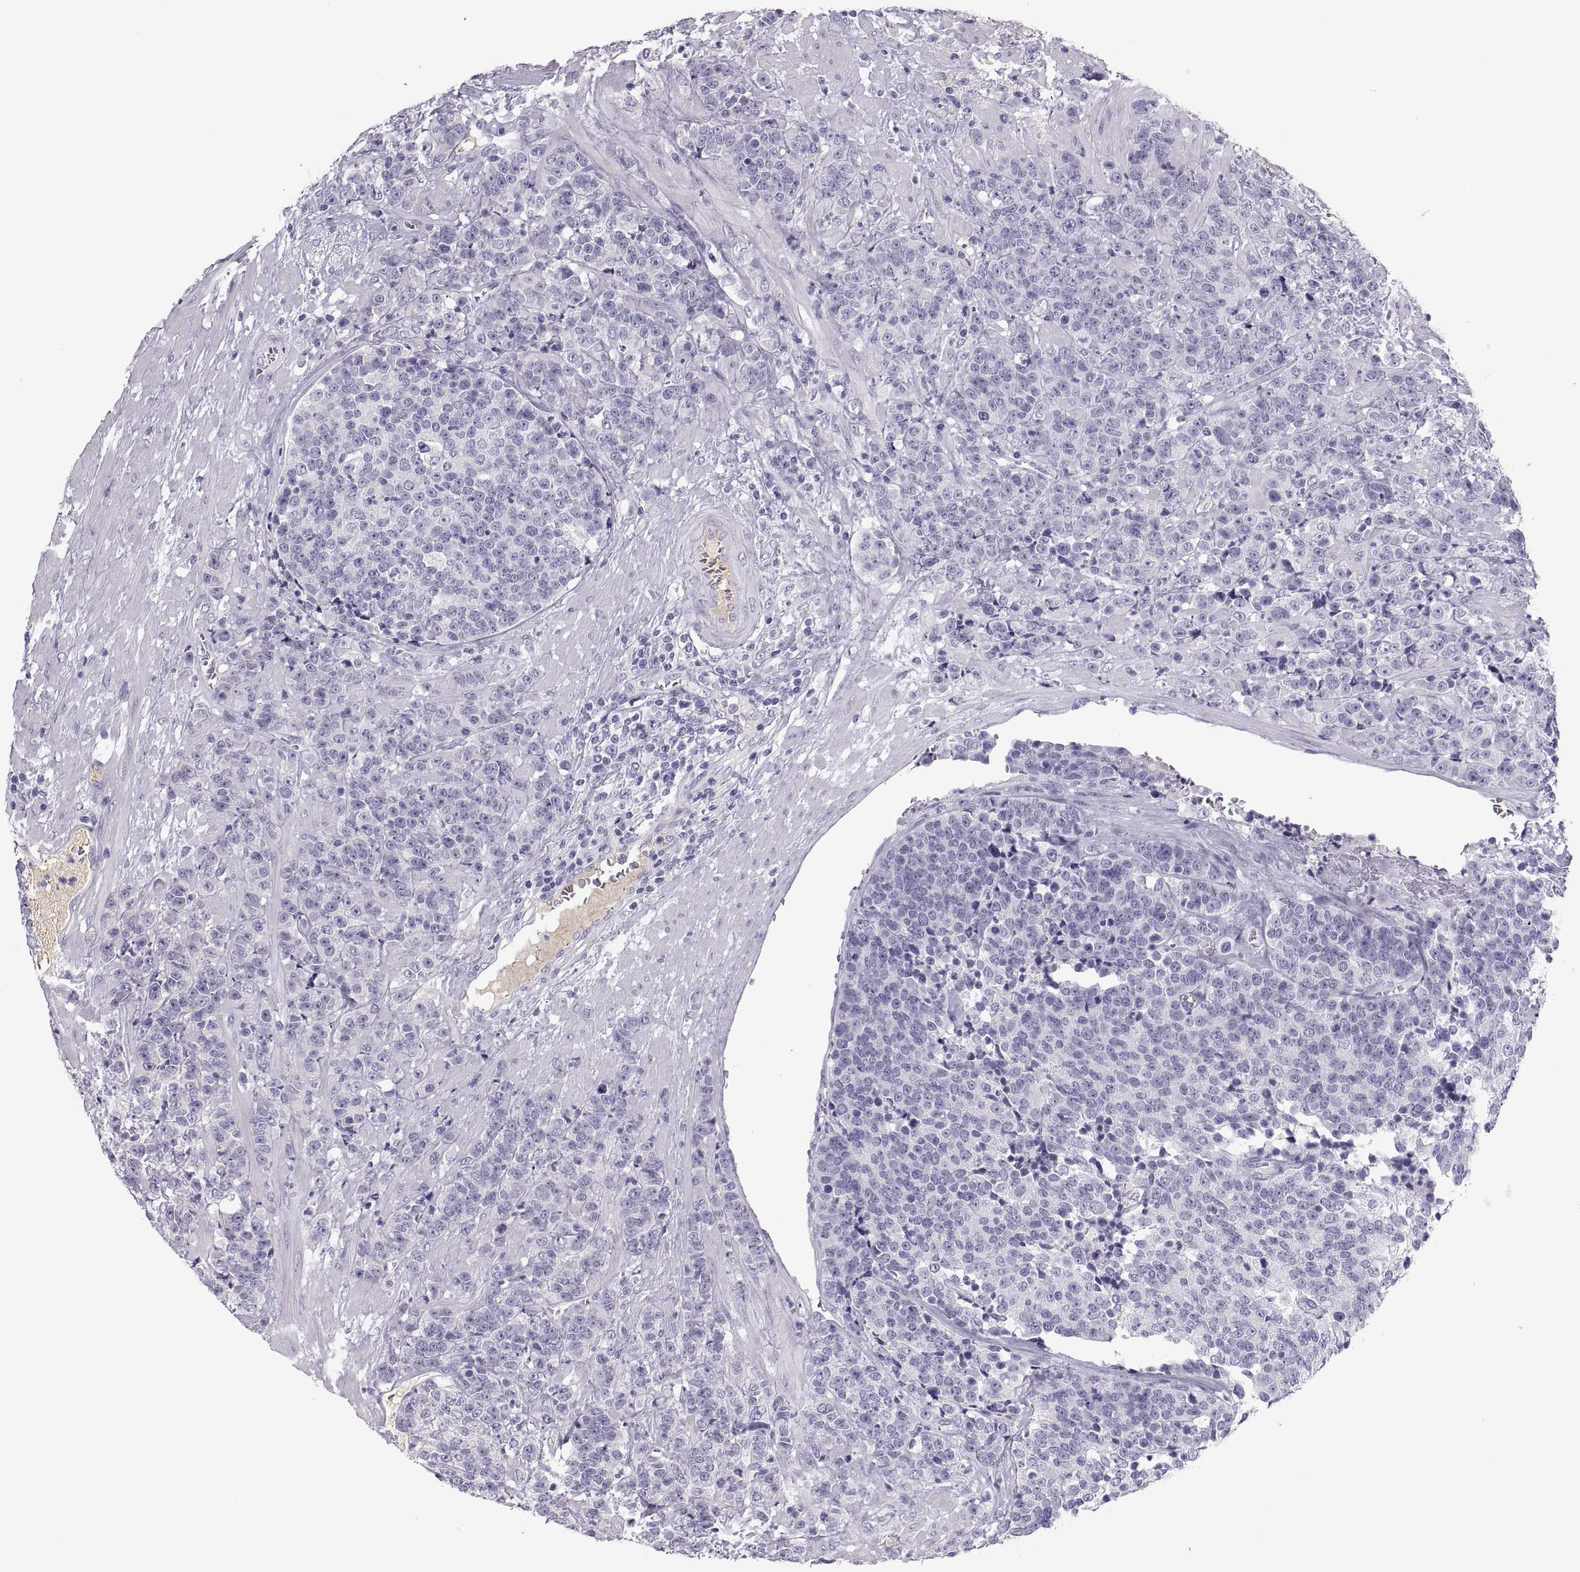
{"staining": {"intensity": "negative", "quantity": "none", "location": "none"}, "tissue": "prostate cancer", "cell_type": "Tumor cells", "image_type": "cancer", "snomed": [{"axis": "morphology", "description": "Adenocarcinoma, NOS"}, {"axis": "topography", "description": "Prostate"}], "caption": "A micrograph of human adenocarcinoma (prostate) is negative for staining in tumor cells. (DAB (3,3'-diaminobenzidine) immunohistochemistry visualized using brightfield microscopy, high magnification).", "gene": "MAGEB2", "patient": {"sex": "male", "age": 67}}